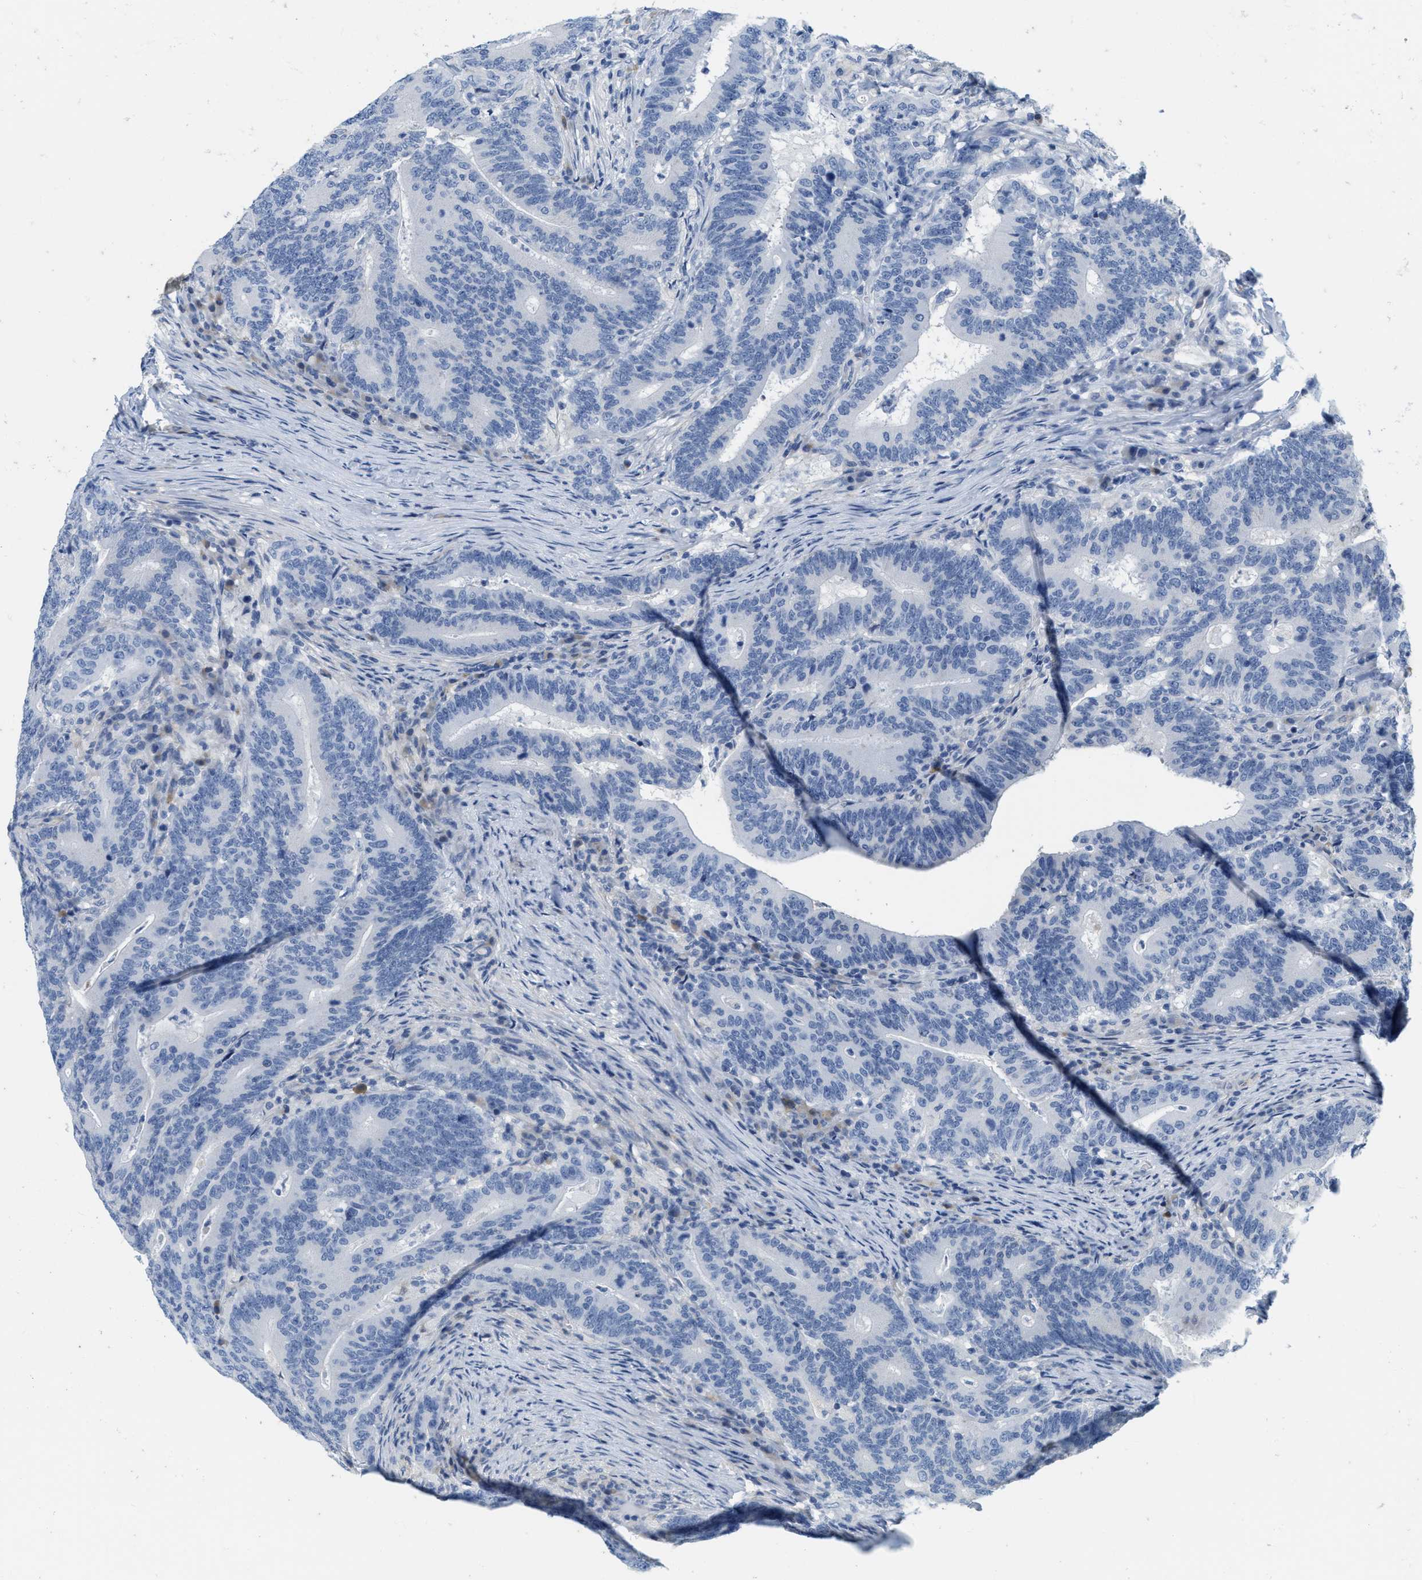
{"staining": {"intensity": "negative", "quantity": "none", "location": "none"}, "tissue": "colorectal cancer", "cell_type": "Tumor cells", "image_type": "cancer", "snomed": [{"axis": "morphology", "description": "Adenocarcinoma, NOS"}, {"axis": "topography", "description": "Colon"}], "caption": "DAB immunohistochemical staining of human colorectal adenocarcinoma reveals no significant staining in tumor cells.", "gene": "ABCB11", "patient": {"sex": "female", "age": 66}}